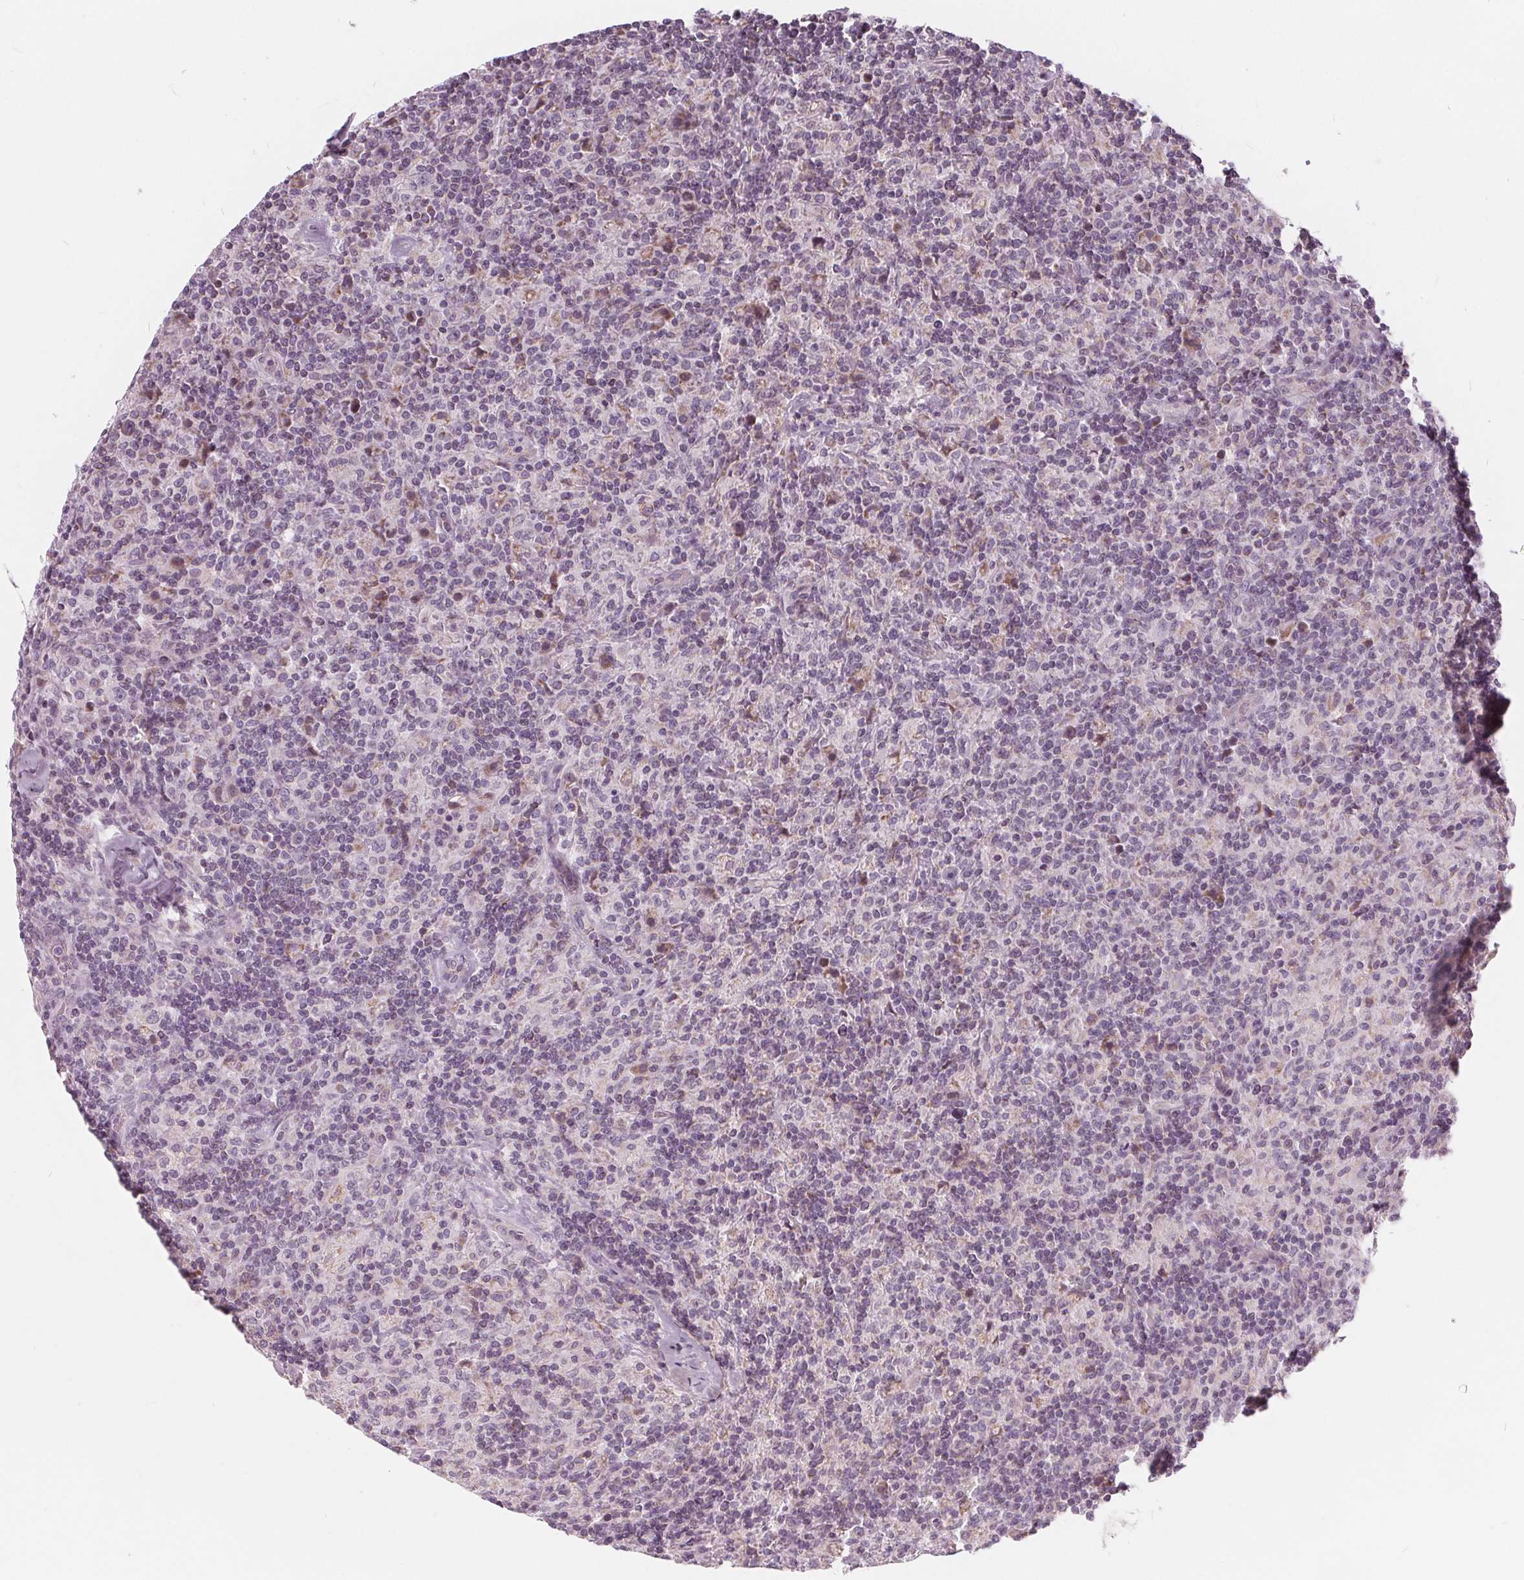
{"staining": {"intensity": "negative", "quantity": "none", "location": "none"}, "tissue": "lymphoma", "cell_type": "Tumor cells", "image_type": "cancer", "snomed": [{"axis": "morphology", "description": "Hodgkin's disease, NOS"}, {"axis": "topography", "description": "Lymph node"}], "caption": "DAB (3,3'-diaminobenzidine) immunohistochemical staining of Hodgkin's disease exhibits no significant positivity in tumor cells.", "gene": "NUP210L", "patient": {"sex": "male", "age": 70}}